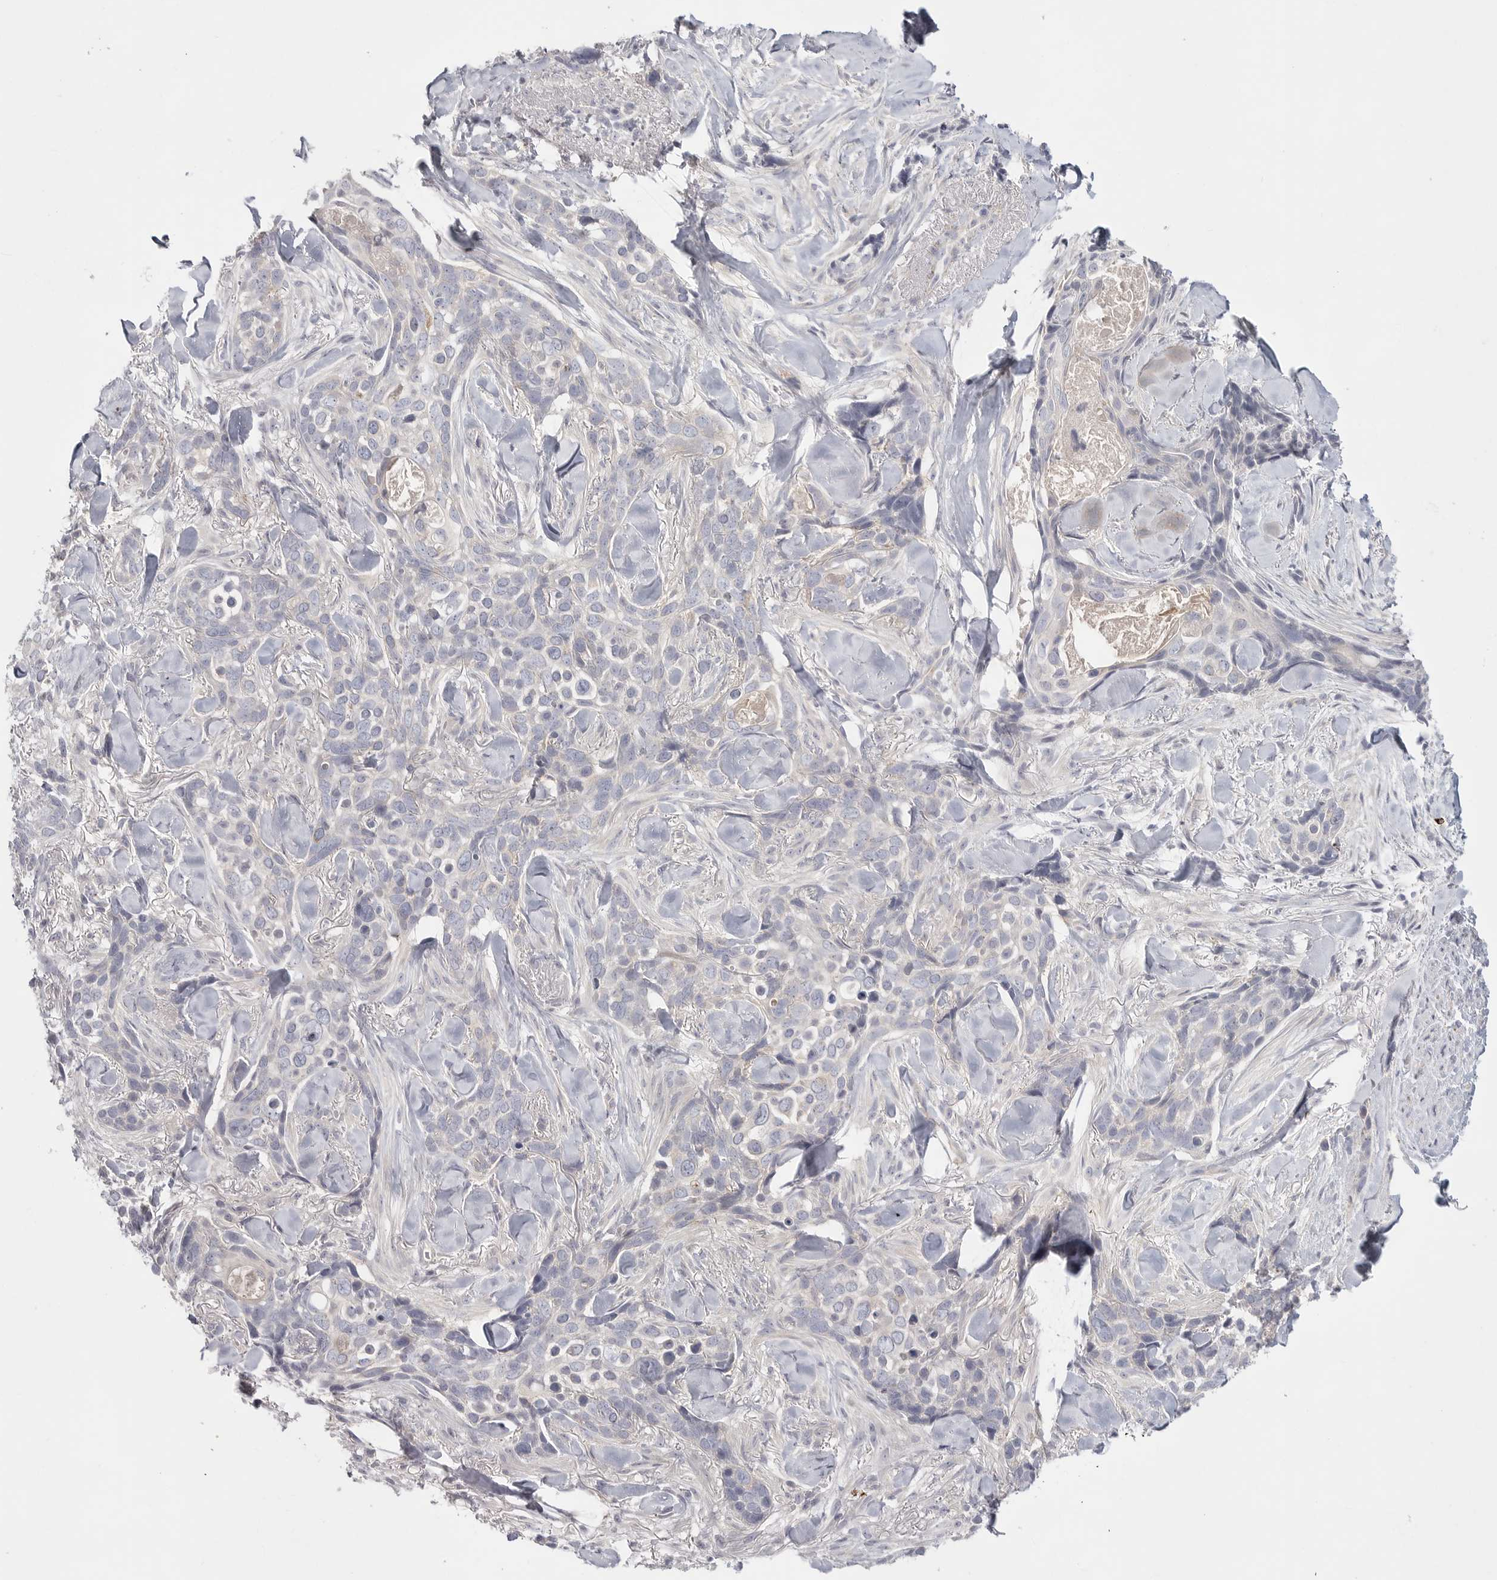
{"staining": {"intensity": "negative", "quantity": "none", "location": "none"}, "tissue": "skin cancer", "cell_type": "Tumor cells", "image_type": "cancer", "snomed": [{"axis": "morphology", "description": "Basal cell carcinoma"}, {"axis": "topography", "description": "Skin"}], "caption": "Immunohistochemistry photomicrograph of neoplastic tissue: human skin cancer stained with DAB exhibits no significant protein positivity in tumor cells.", "gene": "ELP3", "patient": {"sex": "female", "age": 82}}